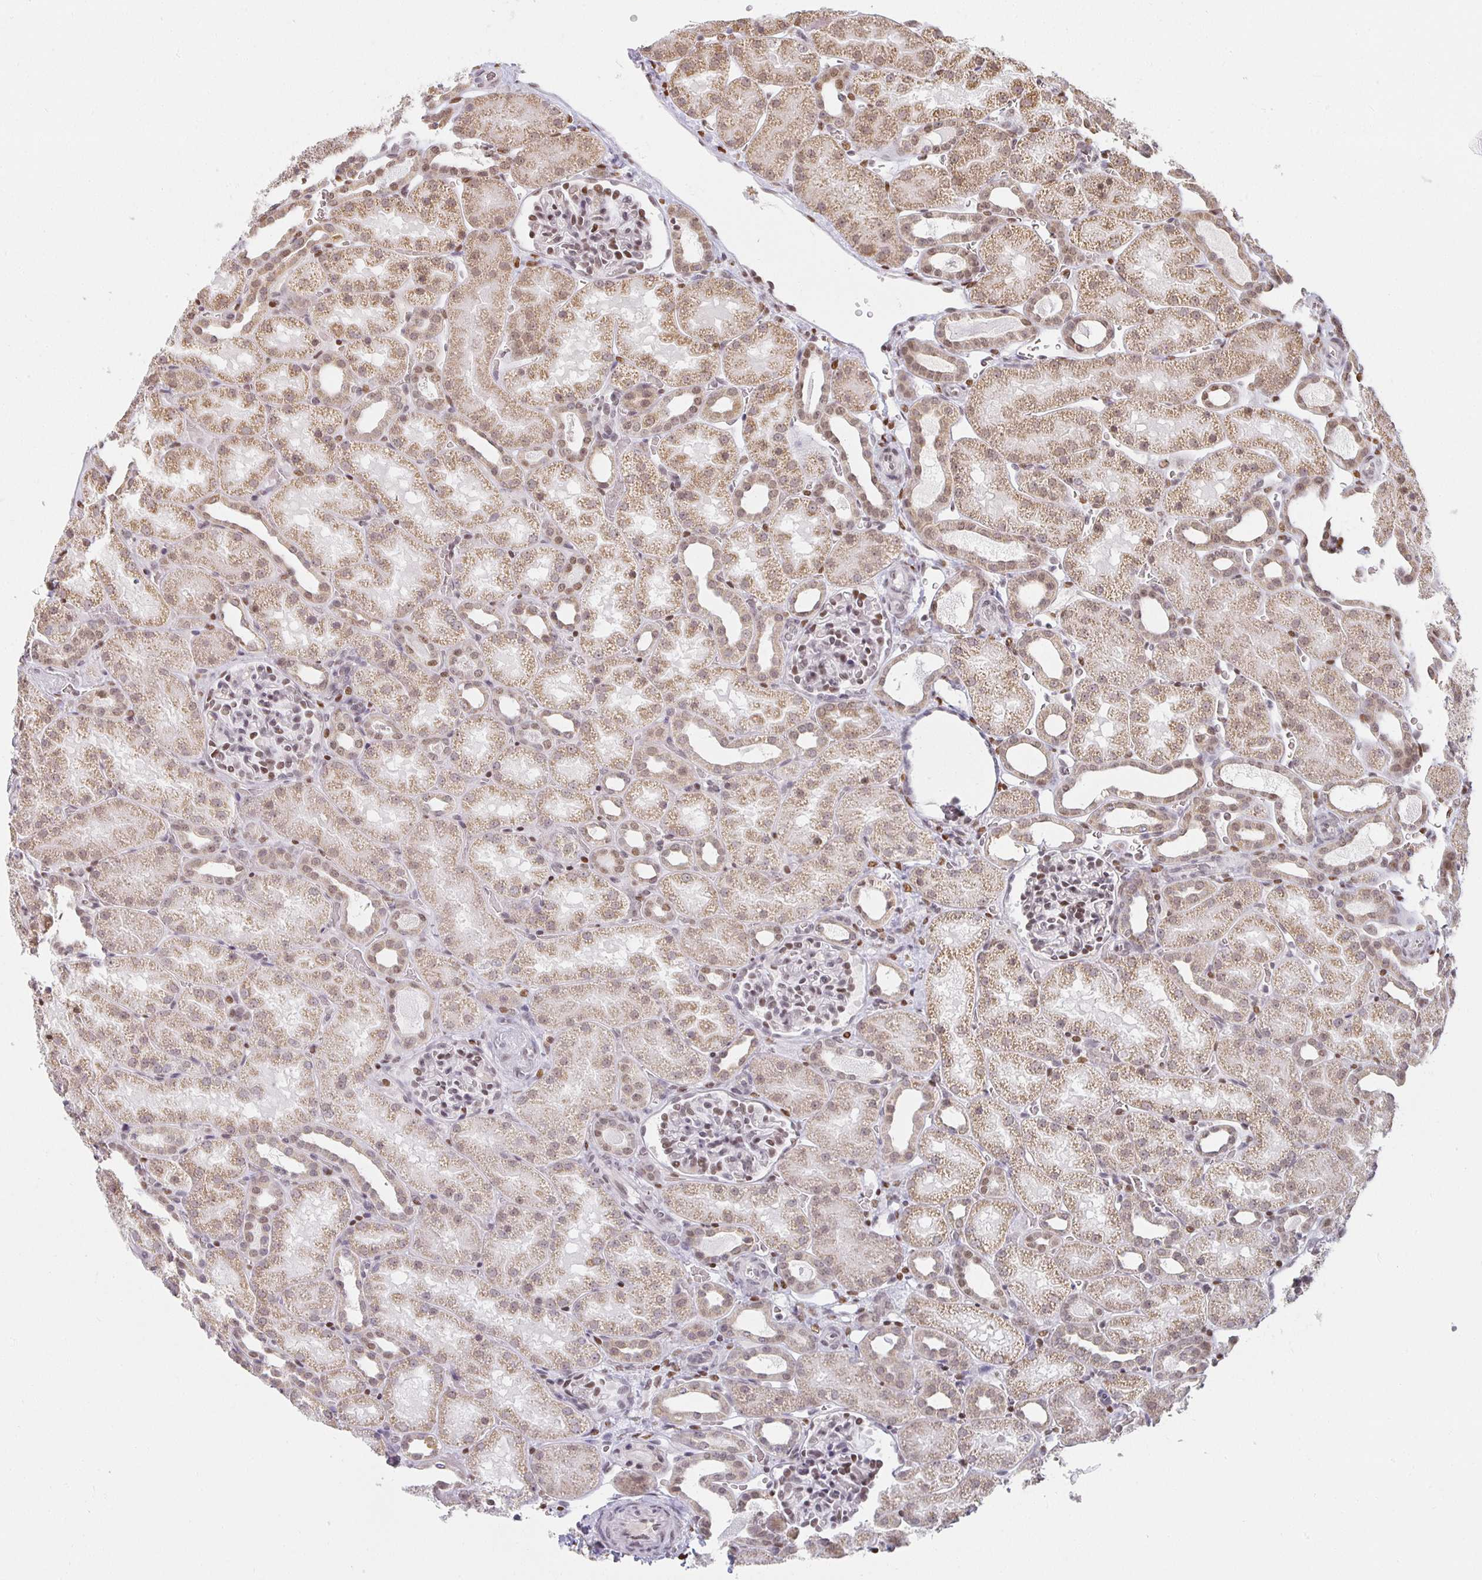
{"staining": {"intensity": "moderate", "quantity": "25%-75%", "location": "nuclear"}, "tissue": "kidney", "cell_type": "Cells in glomeruli", "image_type": "normal", "snomed": [{"axis": "morphology", "description": "Normal tissue, NOS"}, {"axis": "topography", "description": "Kidney"}], "caption": "A brown stain highlights moderate nuclear positivity of a protein in cells in glomeruli of unremarkable human kidney.", "gene": "SMARCA2", "patient": {"sex": "male", "age": 2}}